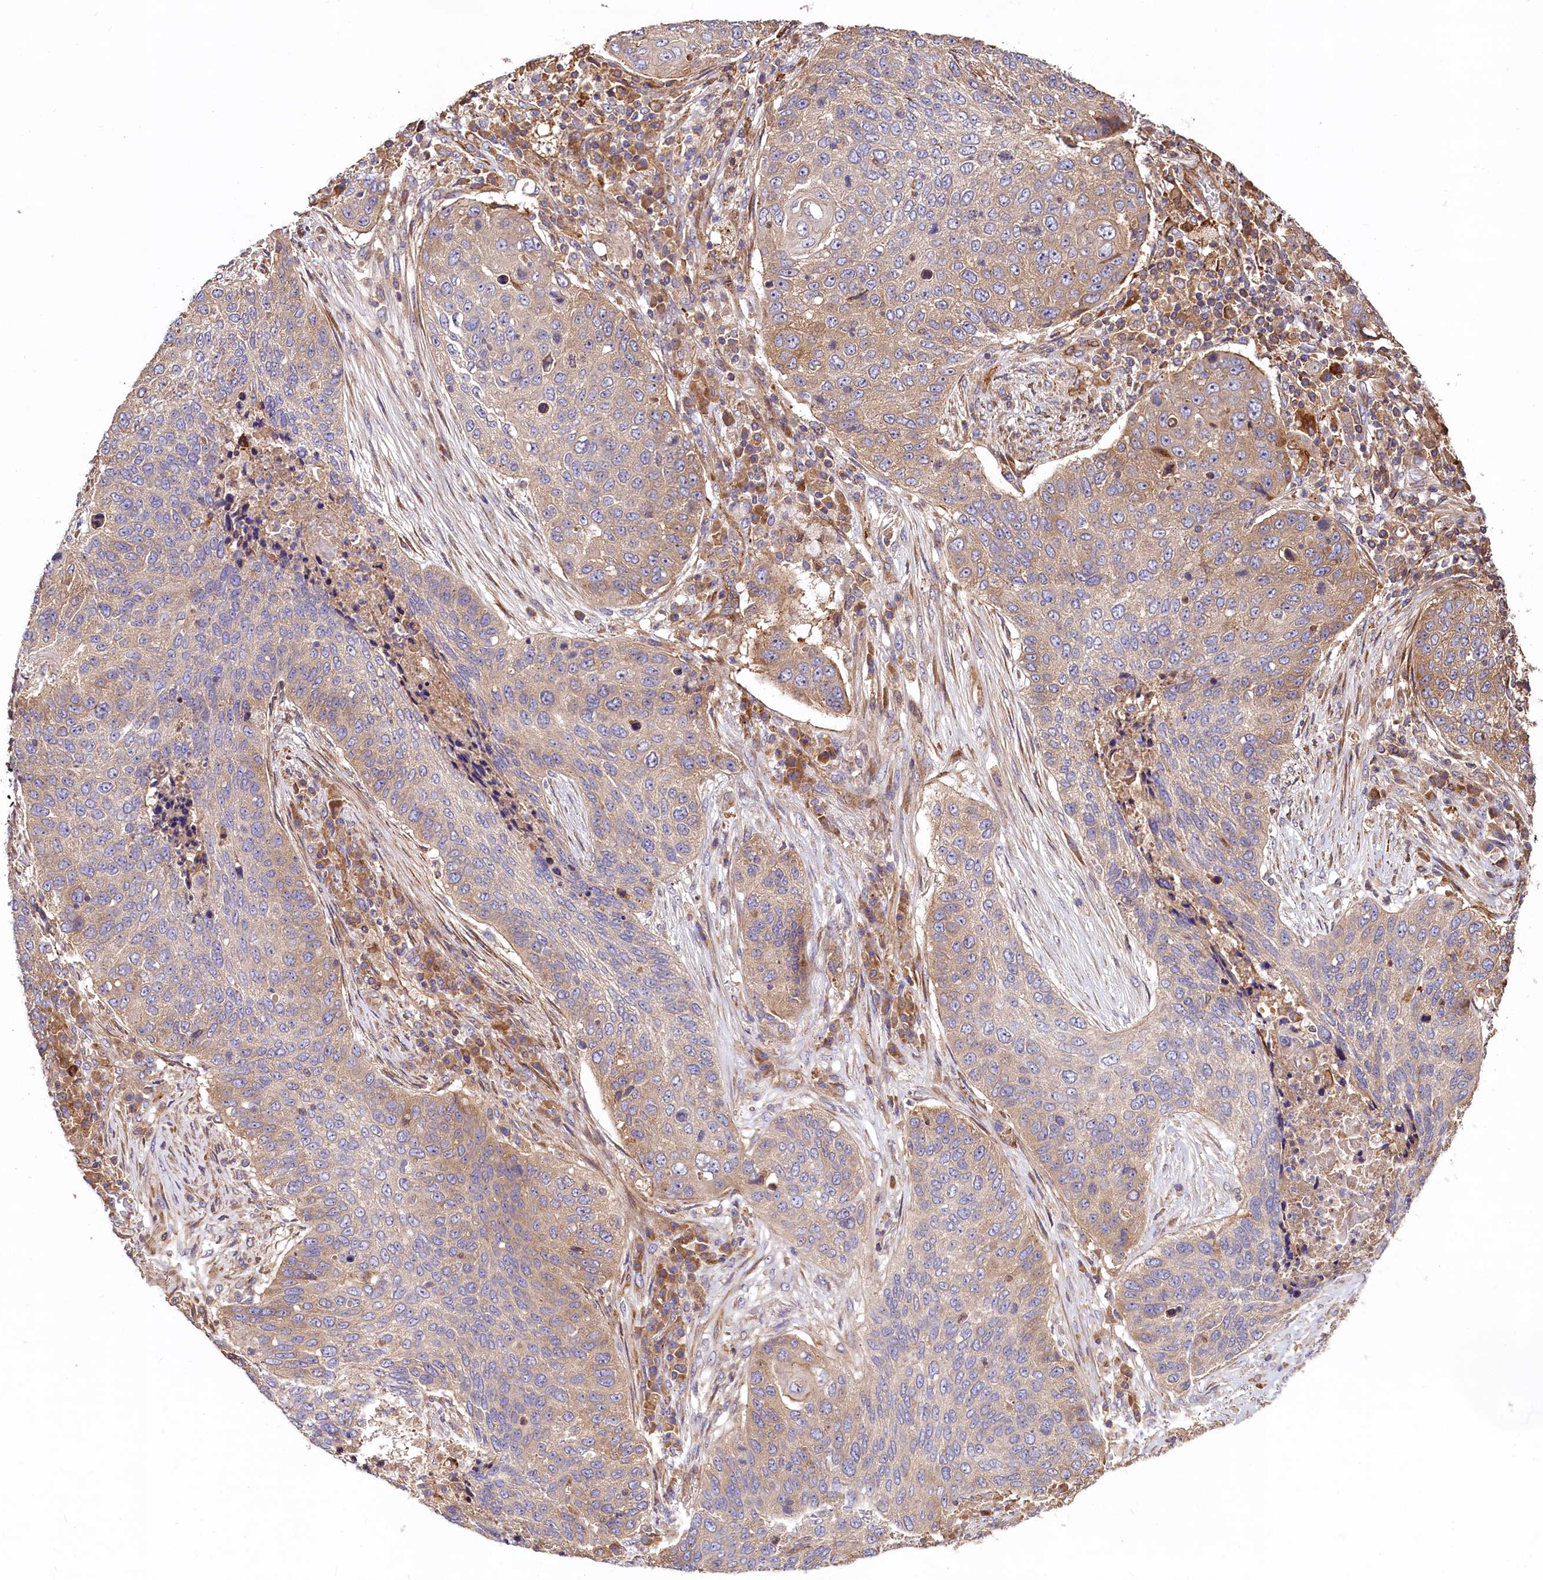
{"staining": {"intensity": "moderate", "quantity": "<25%", "location": "cytoplasmic/membranous"}, "tissue": "lung cancer", "cell_type": "Tumor cells", "image_type": "cancer", "snomed": [{"axis": "morphology", "description": "Squamous cell carcinoma, NOS"}, {"axis": "topography", "description": "Lung"}], "caption": "Protein analysis of lung cancer (squamous cell carcinoma) tissue reveals moderate cytoplasmic/membranous expression in about <25% of tumor cells.", "gene": "KLHDC4", "patient": {"sex": "female", "age": 63}}